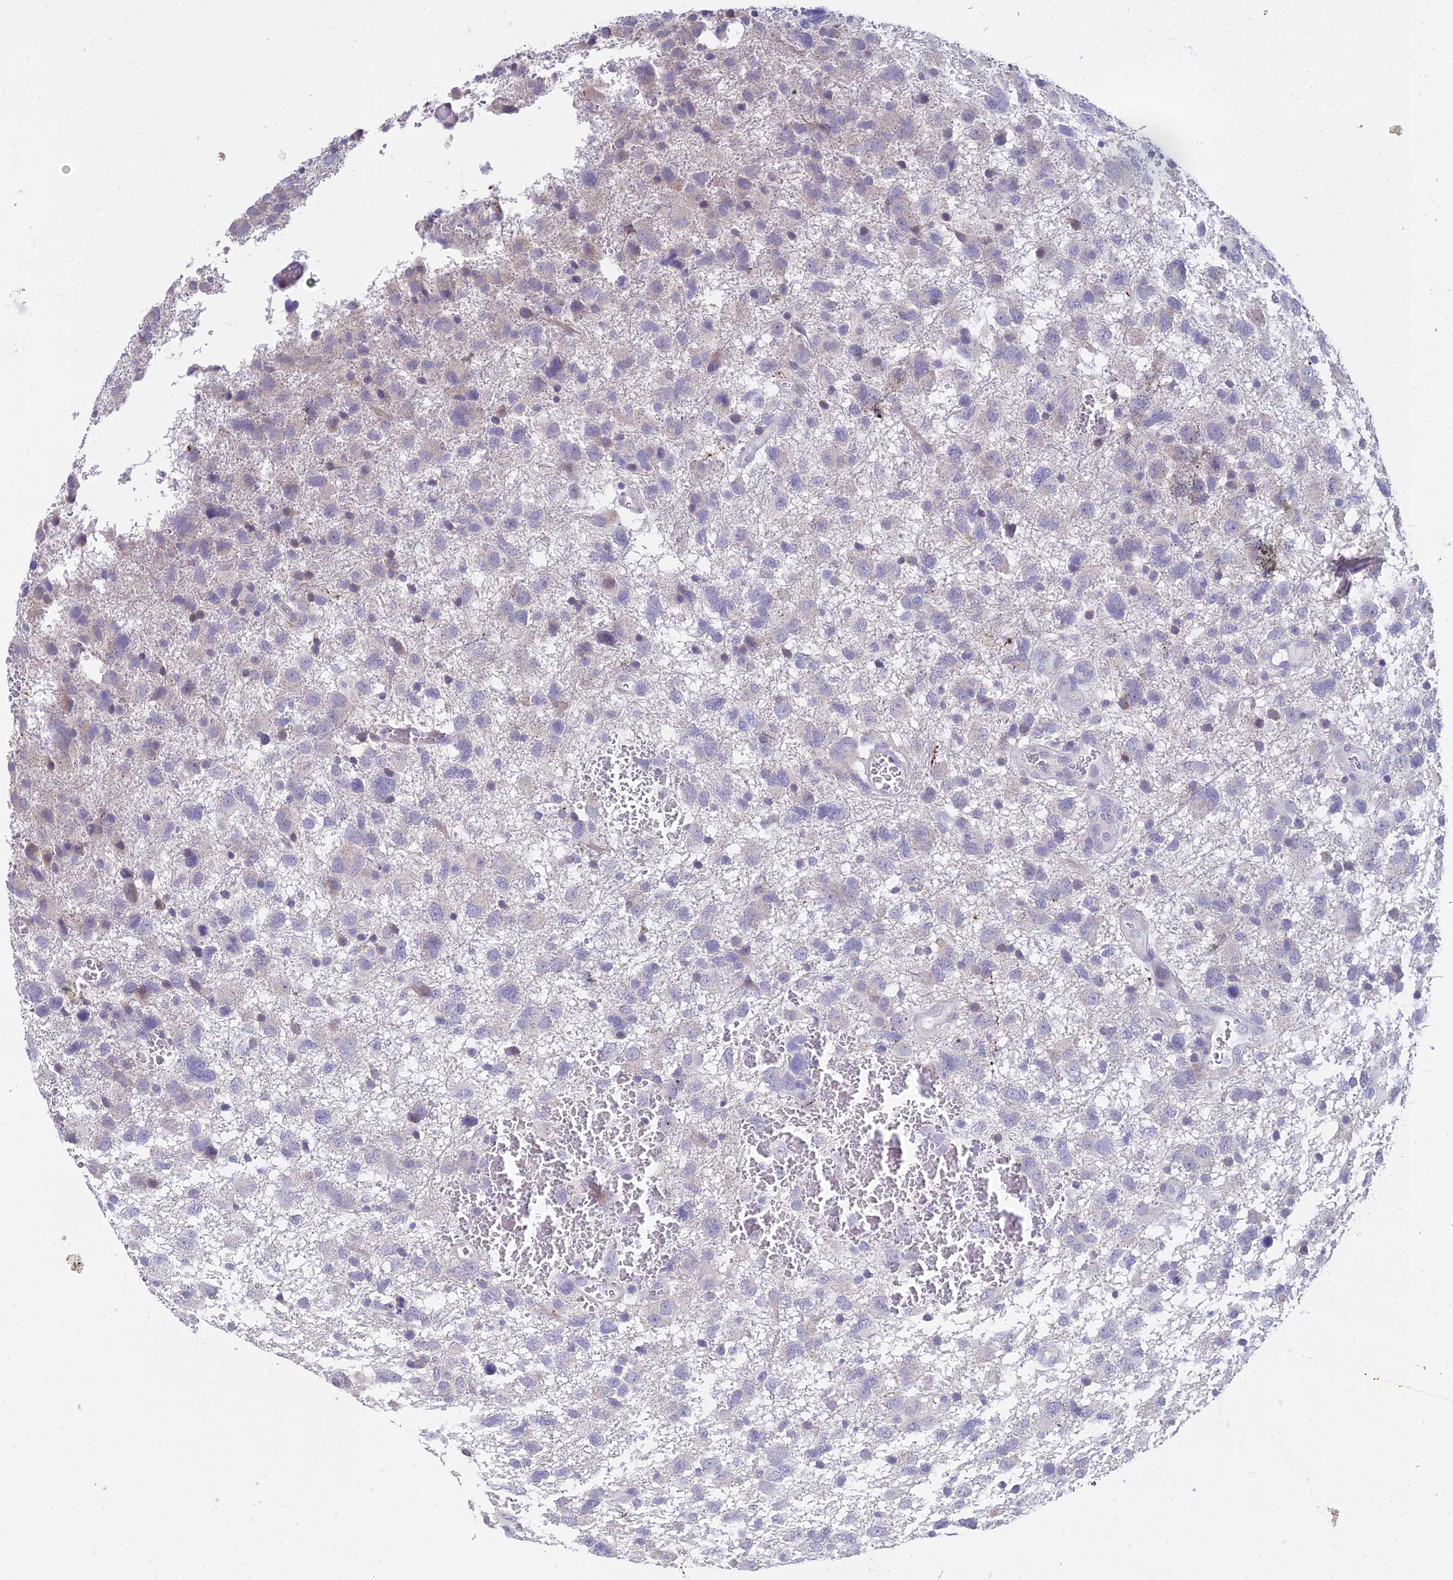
{"staining": {"intensity": "negative", "quantity": "none", "location": "none"}, "tissue": "glioma", "cell_type": "Tumor cells", "image_type": "cancer", "snomed": [{"axis": "morphology", "description": "Glioma, malignant, High grade"}, {"axis": "topography", "description": "Brain"}], "caption": "This is an IHC micrograph of glioma. There is no expression in tumor cells.", "gene": "NPY", "patient": {"sex": "male", "age": 61}}